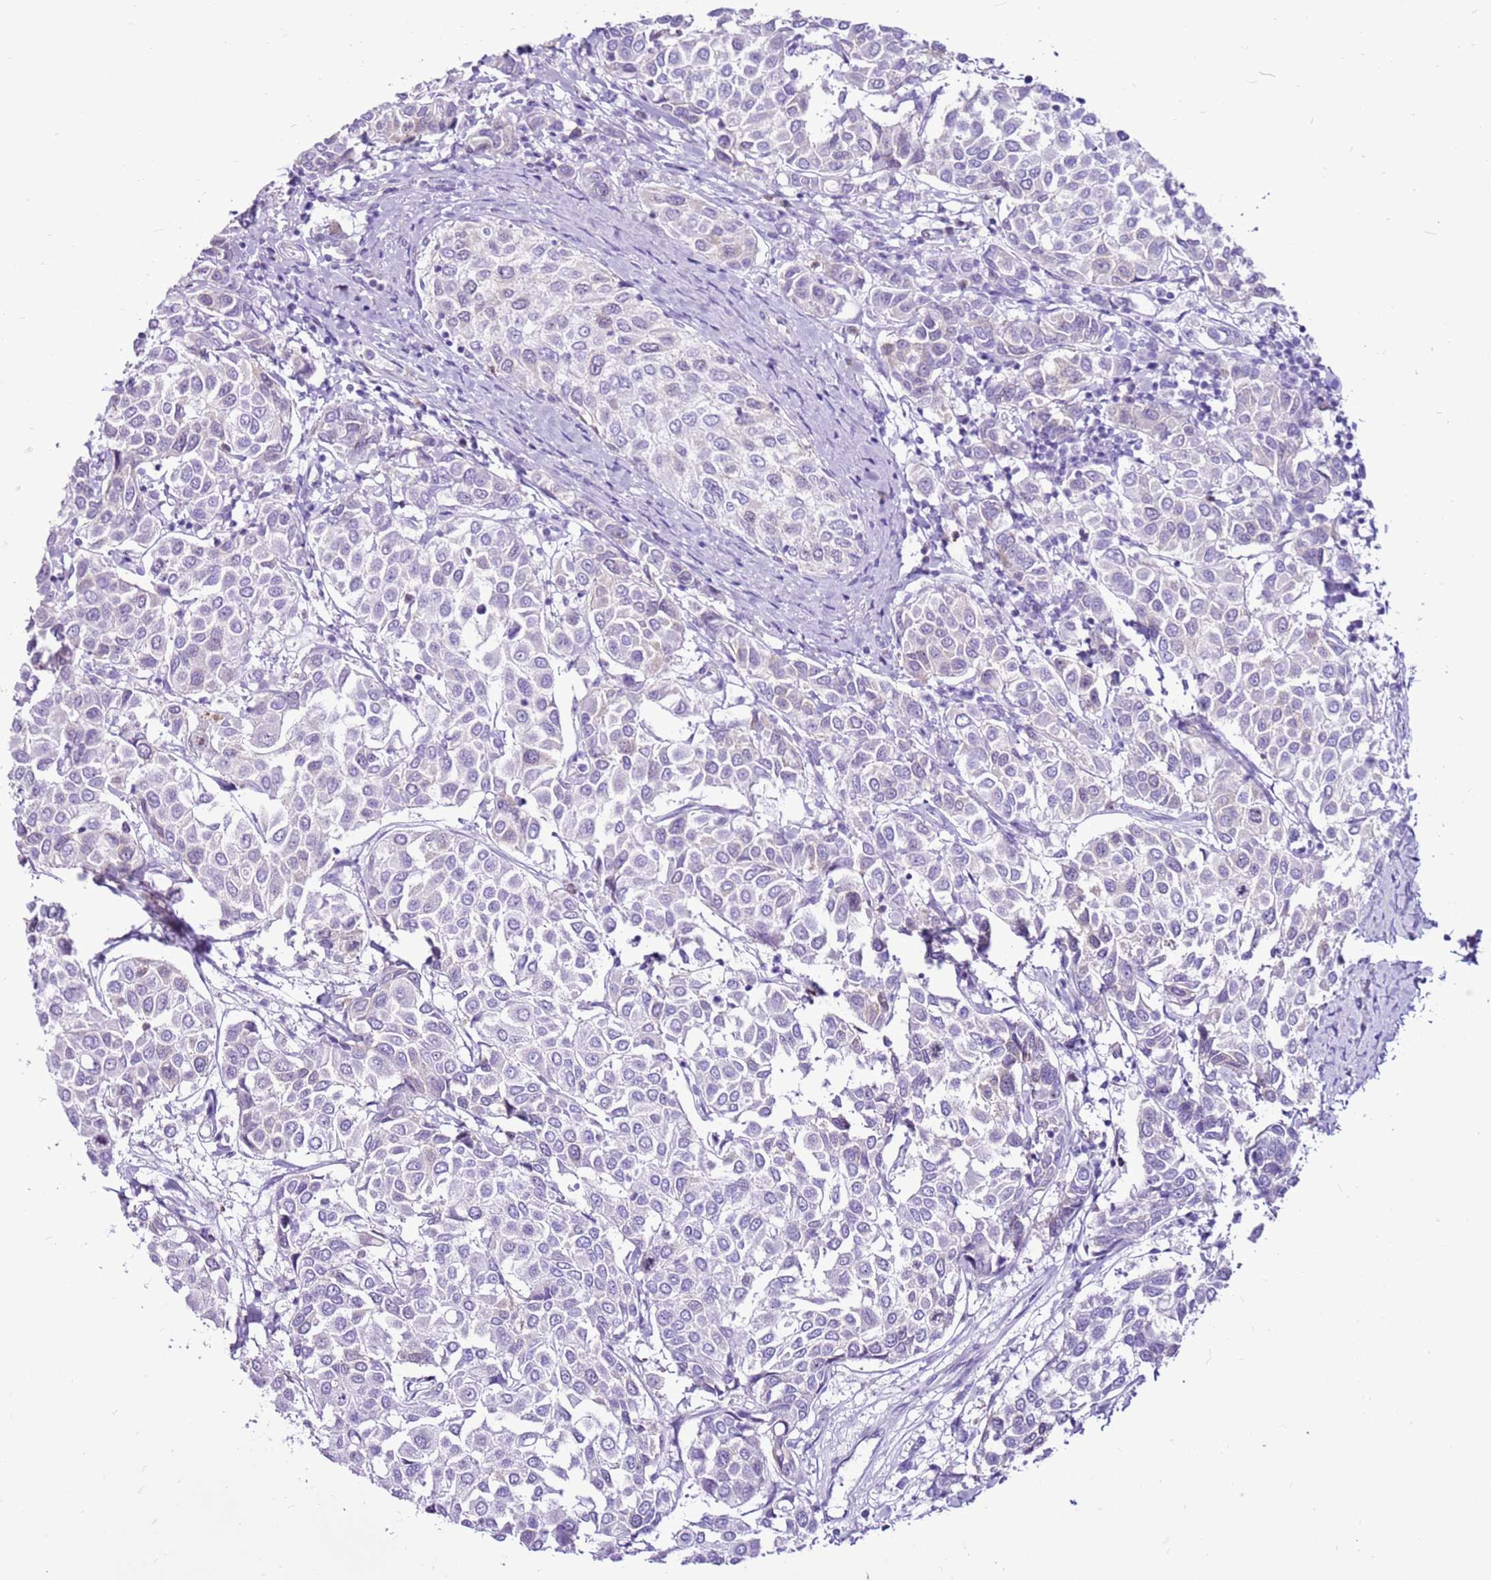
{"staining": {"intensity": "negative", "quantity": "none", "location": "none"}, "tissue": "breast cancer", "cell_type": "Tumor cells", "image_type": "cancer", "snomed": [{"axis": "morphology", "description": "Duct carcinoma"}, {"axis": "topography", "description": "Breast"}], "caption": "A high-resolution micrograph shows immunohistochemistry staining of breast infiltrating ductal carcinoma, which exhibits no significant staining in tumor cells.", "gene": "SPC25", "patient": {"sex": "female", "age": 55}}